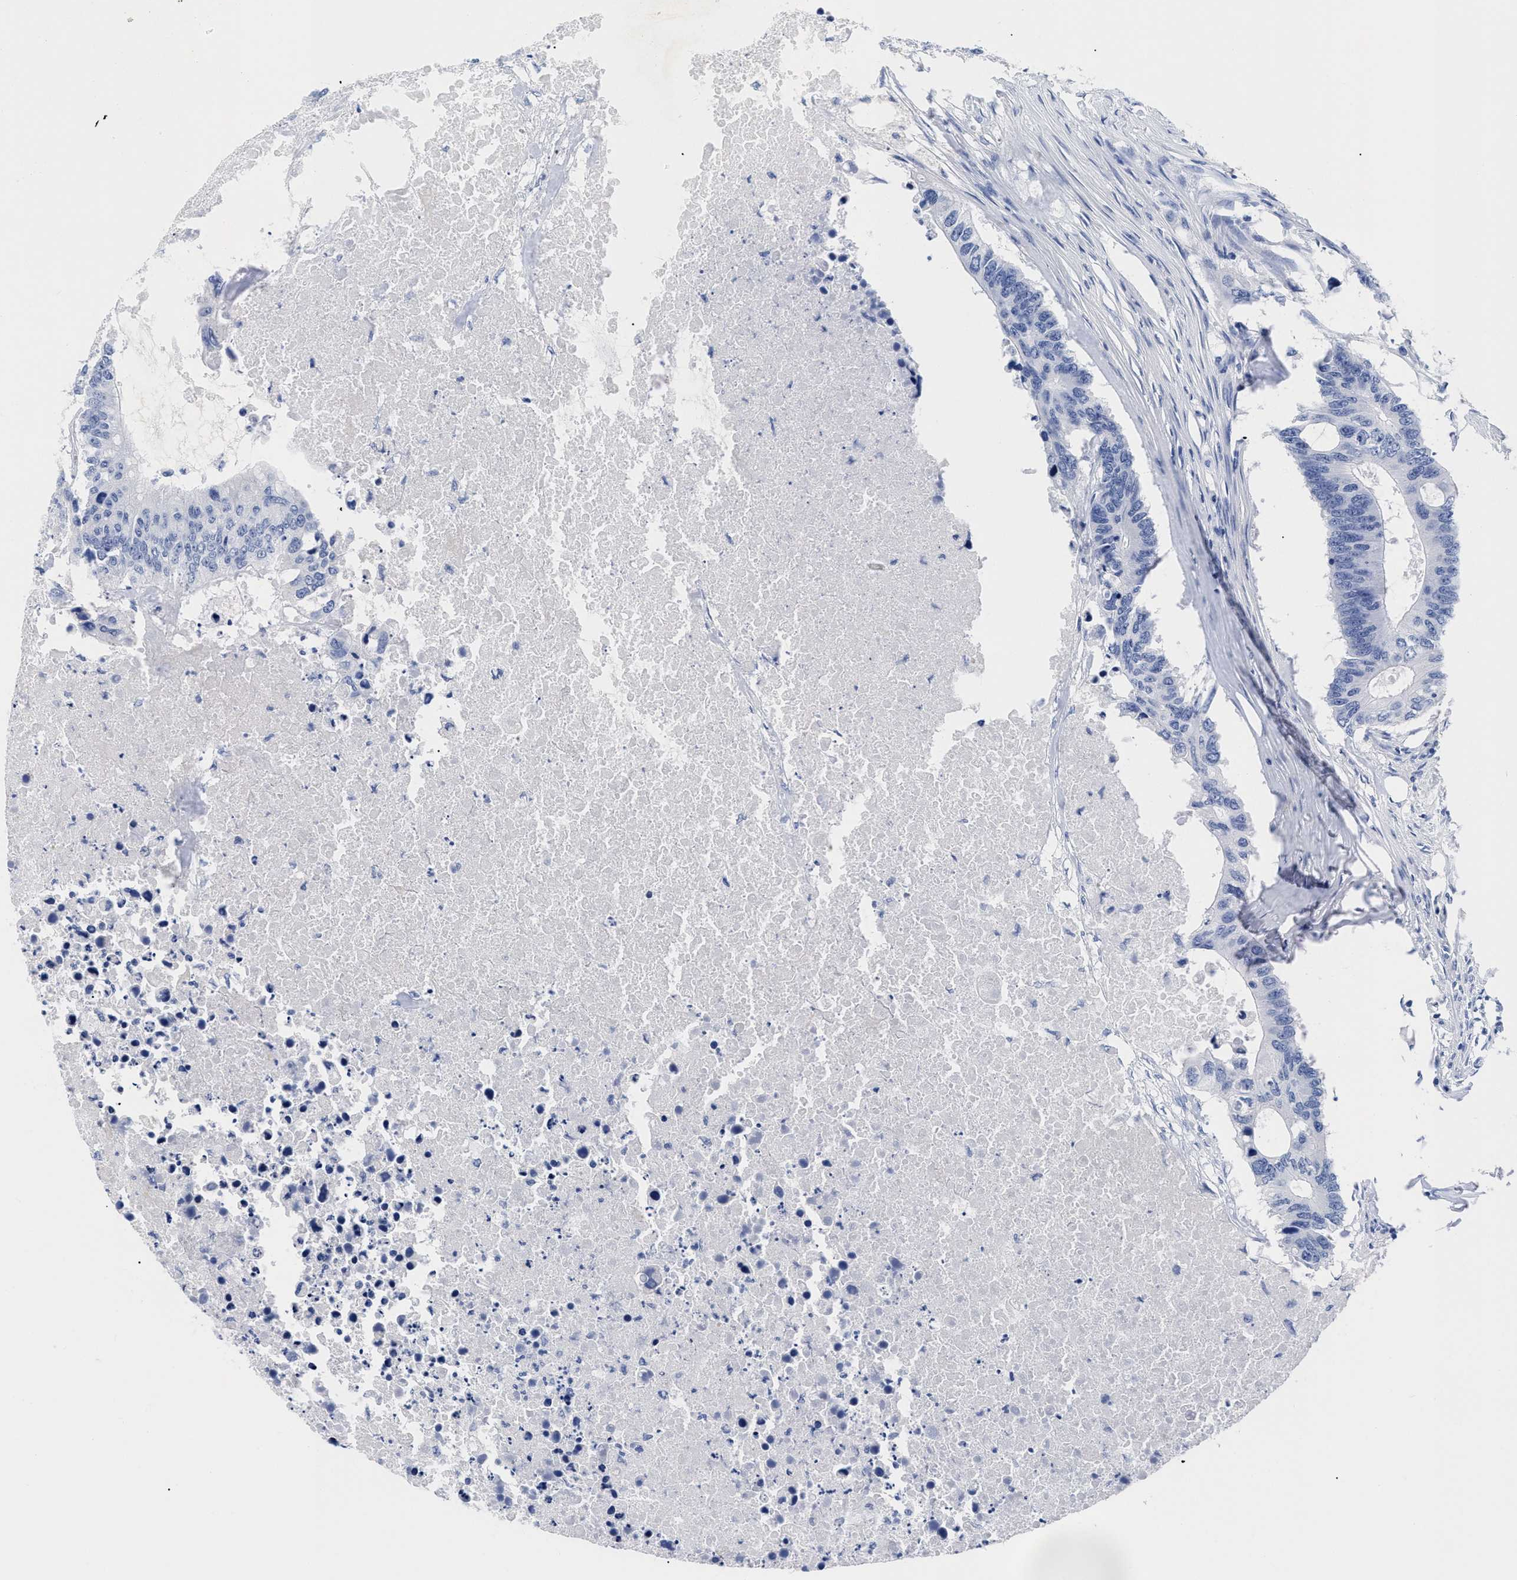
{"staining": {"intensity": "negative", "quantity": "none", "location": "none"}, "tissue": "colorectal cancer", "cell_type": "Tumor cells", "image_type": "cancer", "snomed": [{"axis": "morphology", "description": "Adenocarcinoma, NOS"}, {"axis": "topography", "description": "Colon"}], "caption": "An image of human adenocarcinoma (colorectal) is negative for staining in tumor cells.", "gene": "TREML1", "patient": {"sex": "male", "age": 71}}